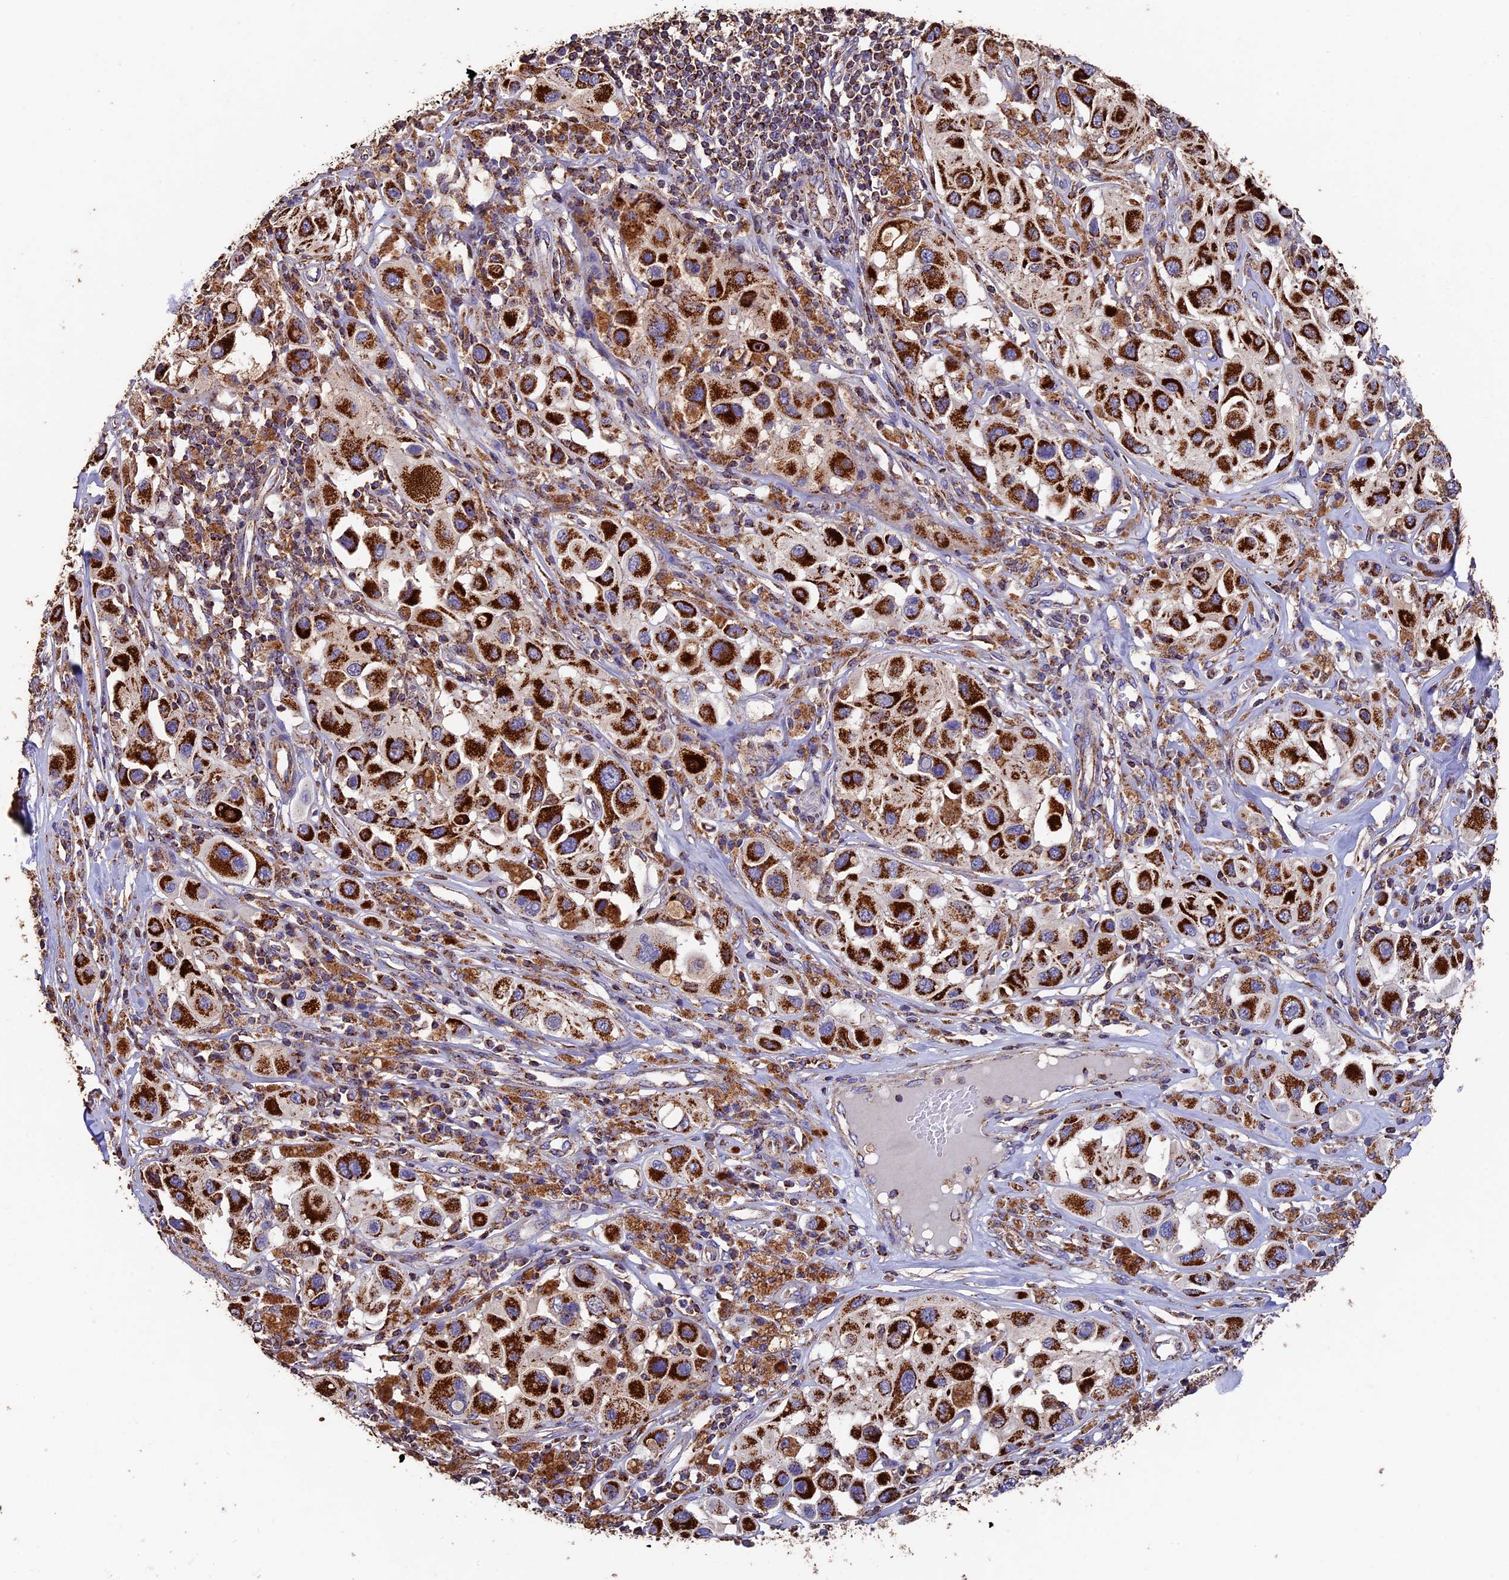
{"staining": {"intensity": "strong", "quantity": ">75%", "location": "cytoplasmic/membranous"}, "tissue": "melanoma", "cell_type": "Tumor cells", "image_type": "cancer", "snomed": [{"axis": "morphology", "description": "Malignant melanoma, Metastatic site"}, {"axis": "topography", "description": "Skin"}], "caption": "Immunohistochemical staining of malignant melanoma (metastatic site) exhibits high levels of strong cytoplasmic/membranous protein positivity in about >75% of tumor cells.", "gene": "ADAT1", "patient": {"sex": "male", "age": 41}}